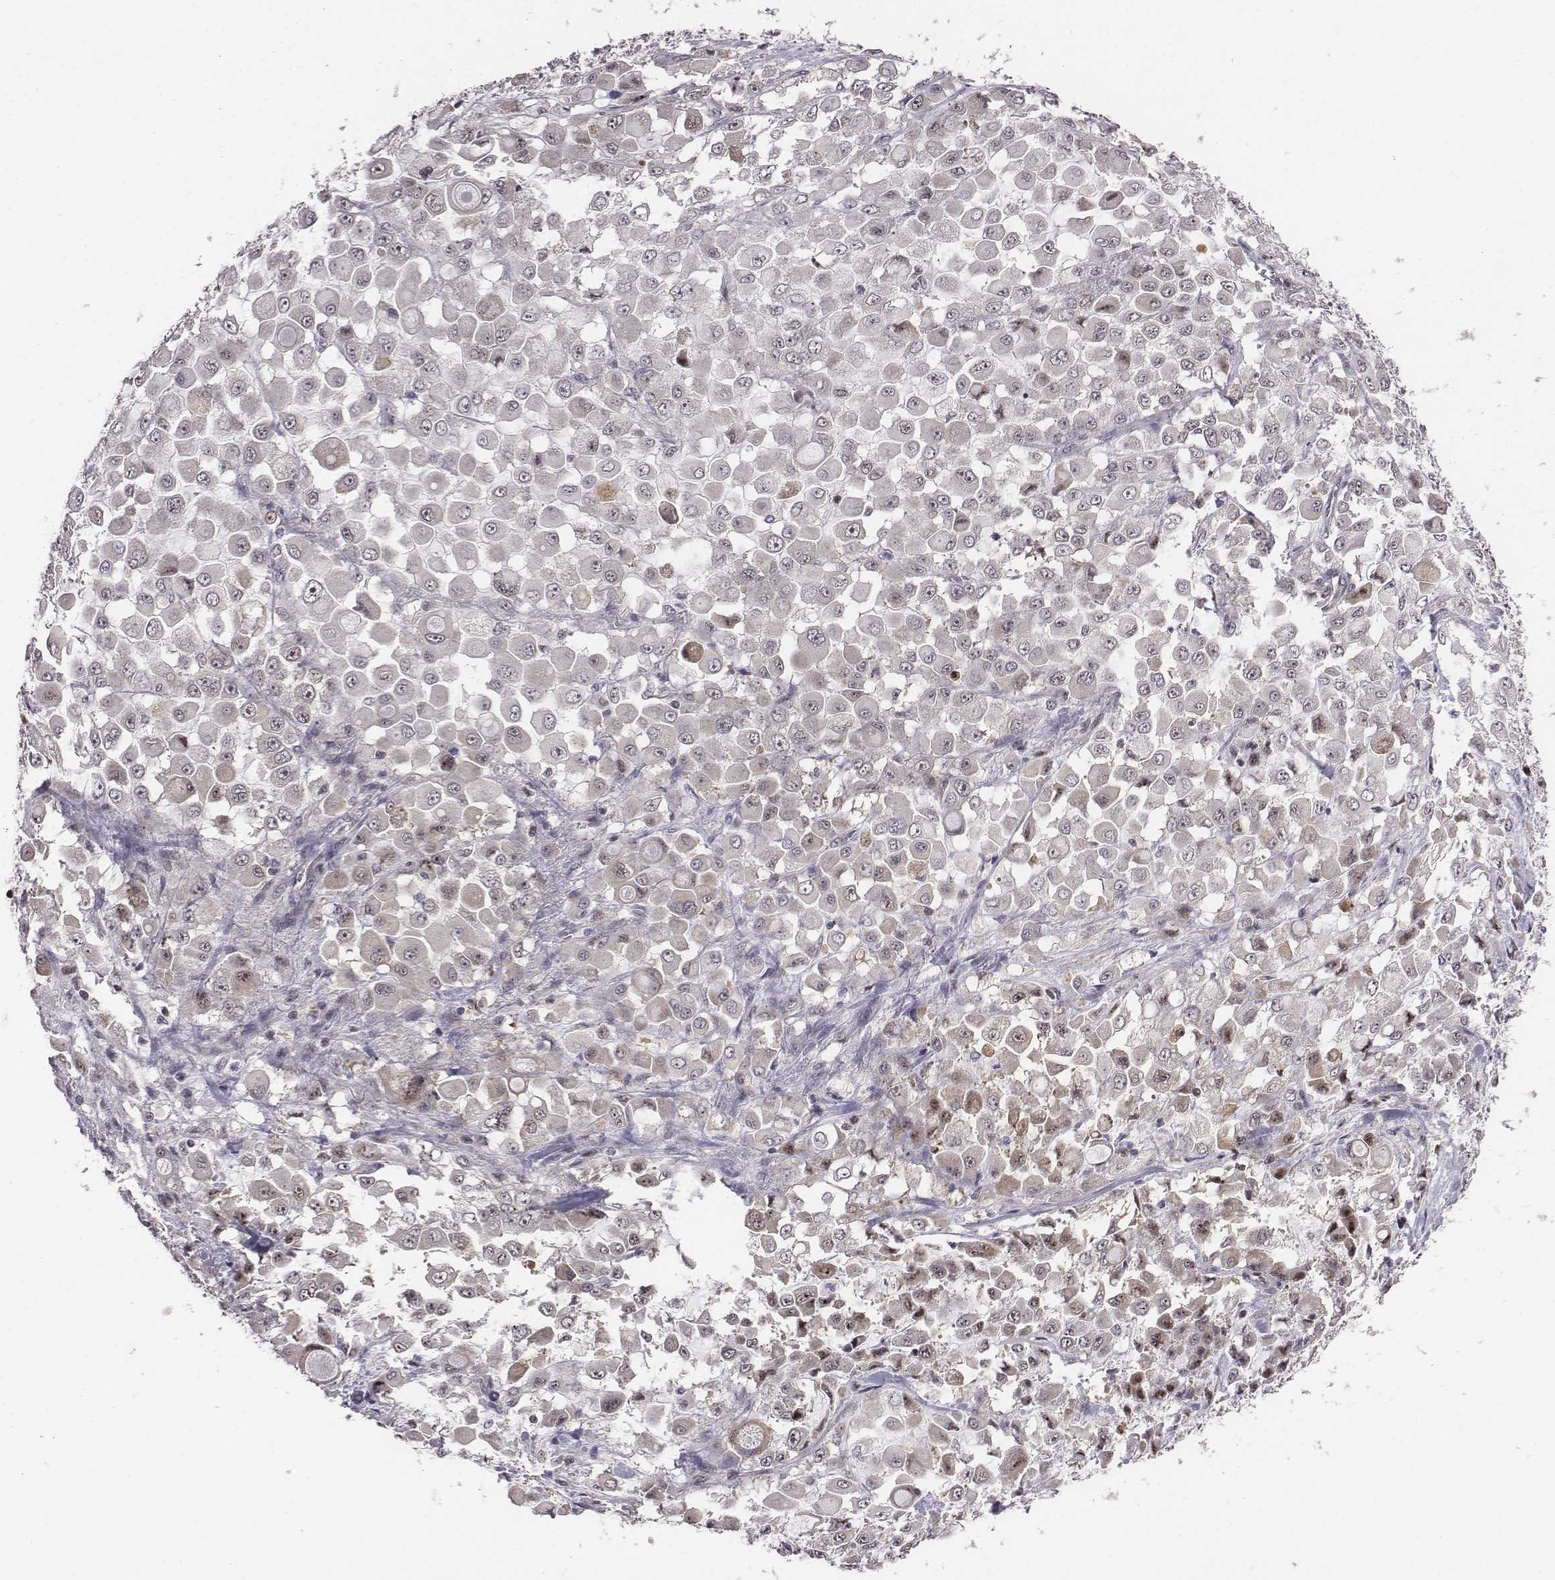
{"staining": {"intensity": "negative", "quantity": "none", "location": "none"}, "tissue": "stomach cancer", "cell_type": "Tumor cells", "image_type": "cancer", "snomed": [{"axis": "morphology", "description": "Adenocarcinoma, NOS"}, {"axis": "topography", "description": "Stomach"}], "caption": "The immunohistochemistry image has no significant expression in tumor cells of stomach adenocarcinoma tissue.", "gene": "SMURF2", "patient": {"sex": "female", "age": 76}}